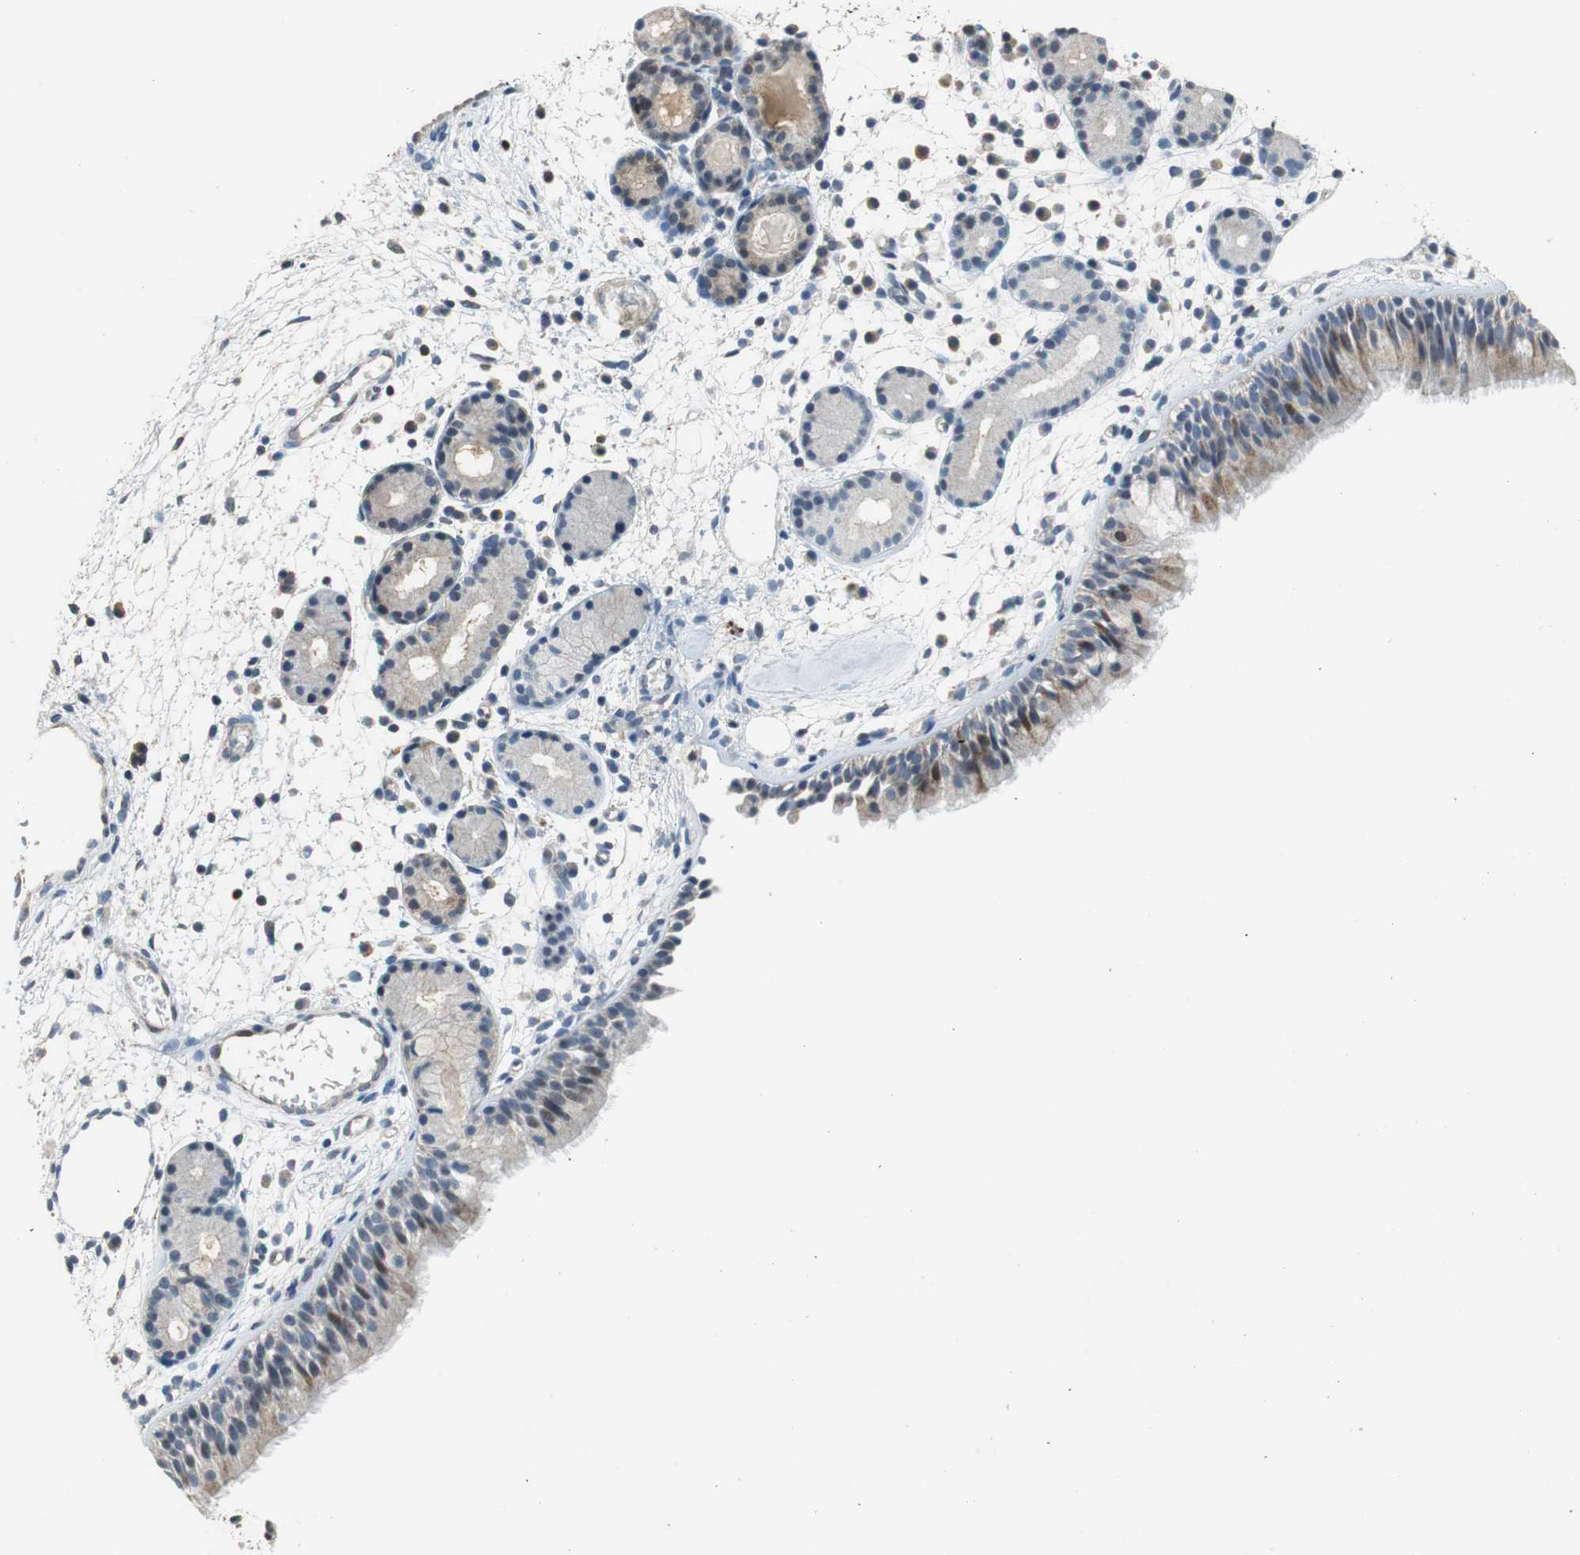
{"staining": {"intensity": "weak", "quantity": "25%-75%", "location": "cytoplasmic/membranous"}, "tissue": "nasopharynx", "cell_type": "Respiratory epithelial cells", "image_type": "normal", "snomed": [{"axis": "morphology", "description": "Normal tissue, NOS"}, {"axis": "morphology", "description": "Inflammation, NOS"}, {"axis": "topography", "description": "Nasopharynx"}], "caption": "Brown immunohistochemical staining in benign human nasopharynx demonstrates weak cytoplasmic/membranous positivity in about 25%-75% of respiratory epithelial cells. Ihc stains the protein of interest in brown and the nuclei are stained blue.", "gene": "GSDMD", "patient": {"sex": "female", "age": 55}}